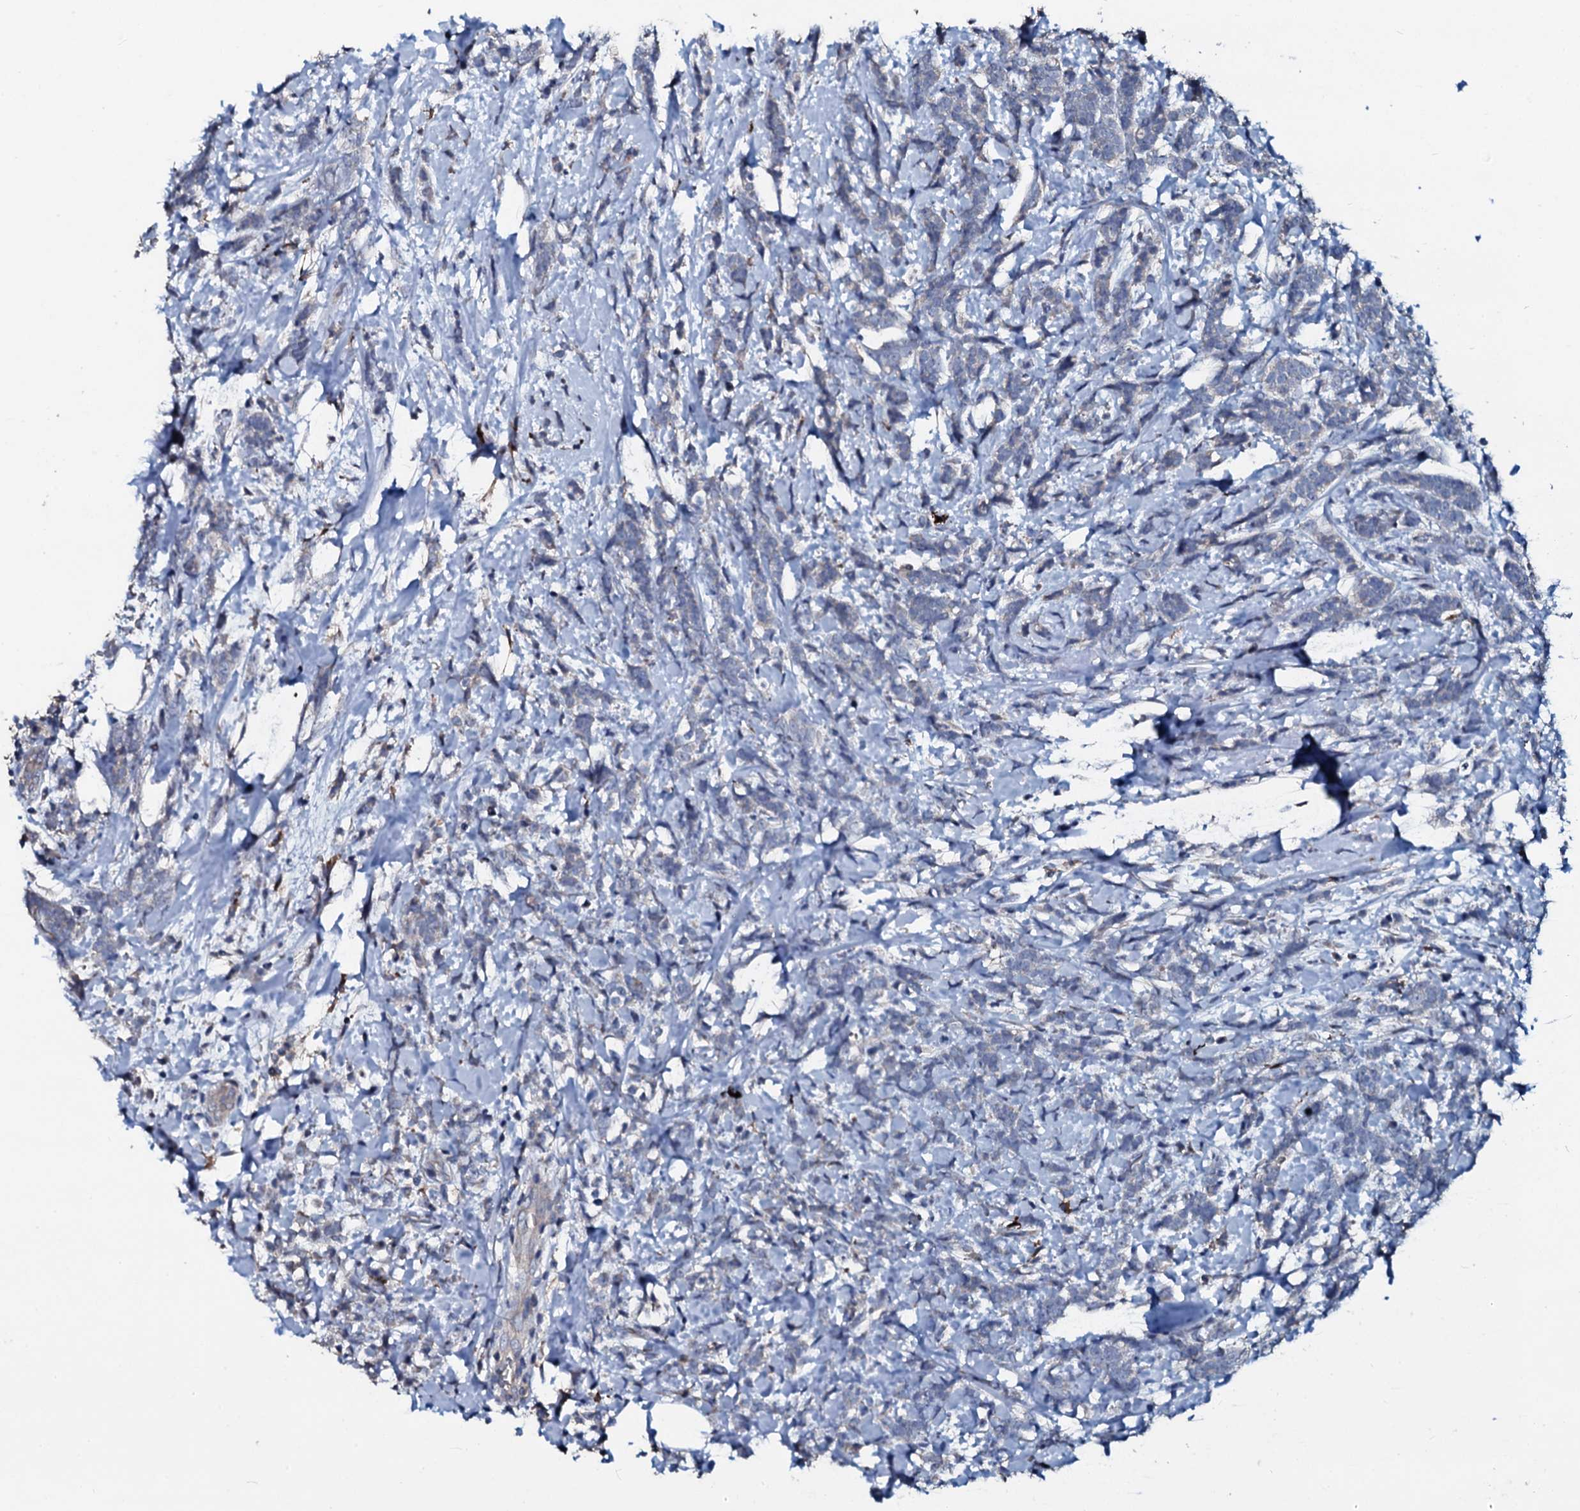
{"staining": {"intensity": "negative", "quantity": "none", "location": "none"}, "tissue": "breast cancer", "cell_type": "Tumor cells", "image_type": "cancer", "snomed": [{"axis": "morphology", "description": "Lobular carcinoma"}, {"axis": "topography", "description": "Breast"}], "caption": "Immunohistochemistry (IHC) photomicrograph of neoplastic tissue: breast lobular carcinoma stained with DAB (3,3'-diaminobenzidine) displays no significant protein expression in tumor cells.", "gene": "IL12B", "patient": {"sex": "female", "age": 58}}